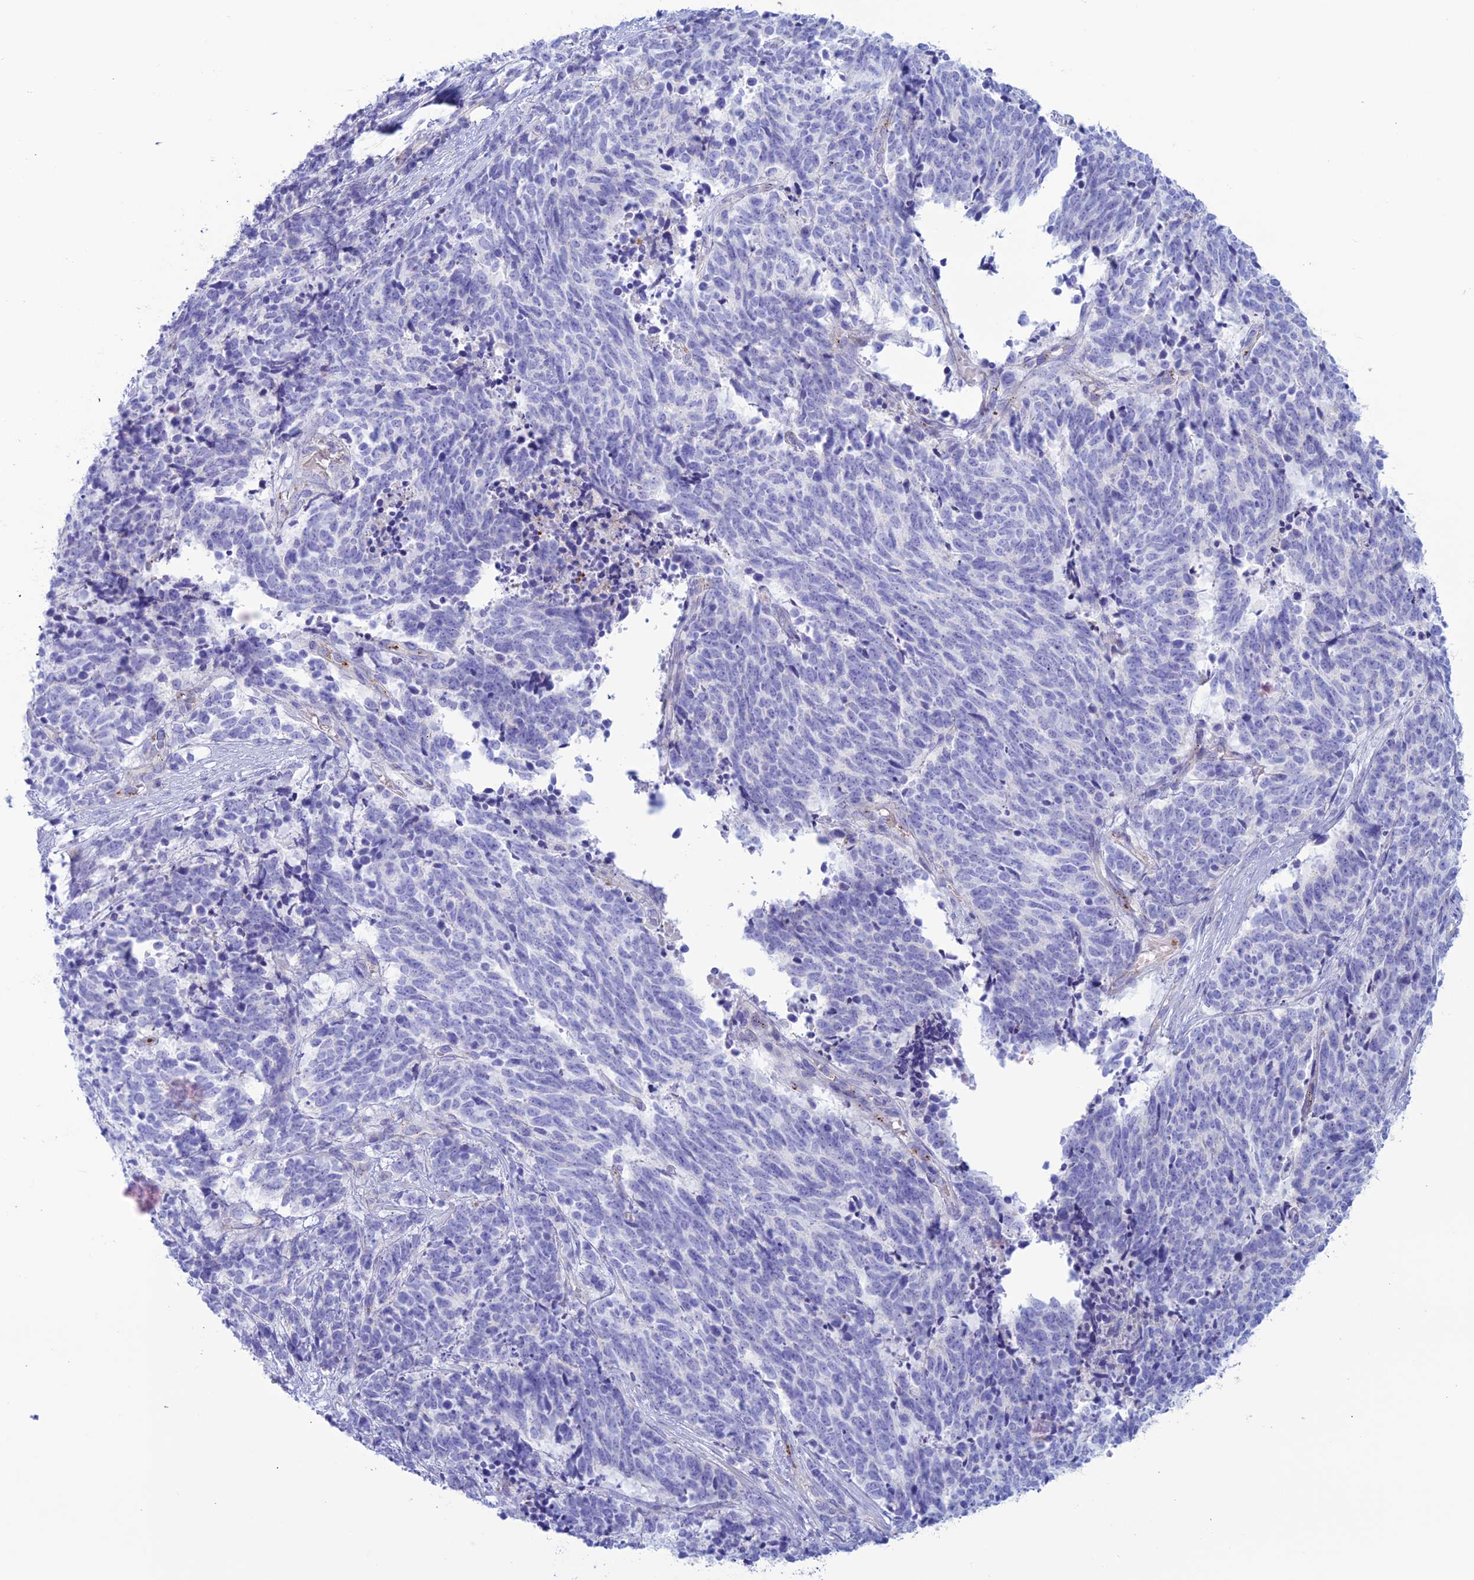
{"staining": {"intensity": "negative", "quantity": "none", "location": "none"}, "tissue": "cervical cancer", "cell_type": "Tumor cells", "image_type": "cancer", "snomed": [{"axis": "morphology", "description": "Squamous cell carcinoma, NOS"}, {"axis": "topography", "description": "Cervix"}], "caption": "This is an immunohistochemistry (IHC) photomicrograph of human cervical cancer (squamous cell carcinoma). There is no expression in tumor cells.", "gene": "CDC42EP5", "patient": {"sex": "female", "age": 29}}